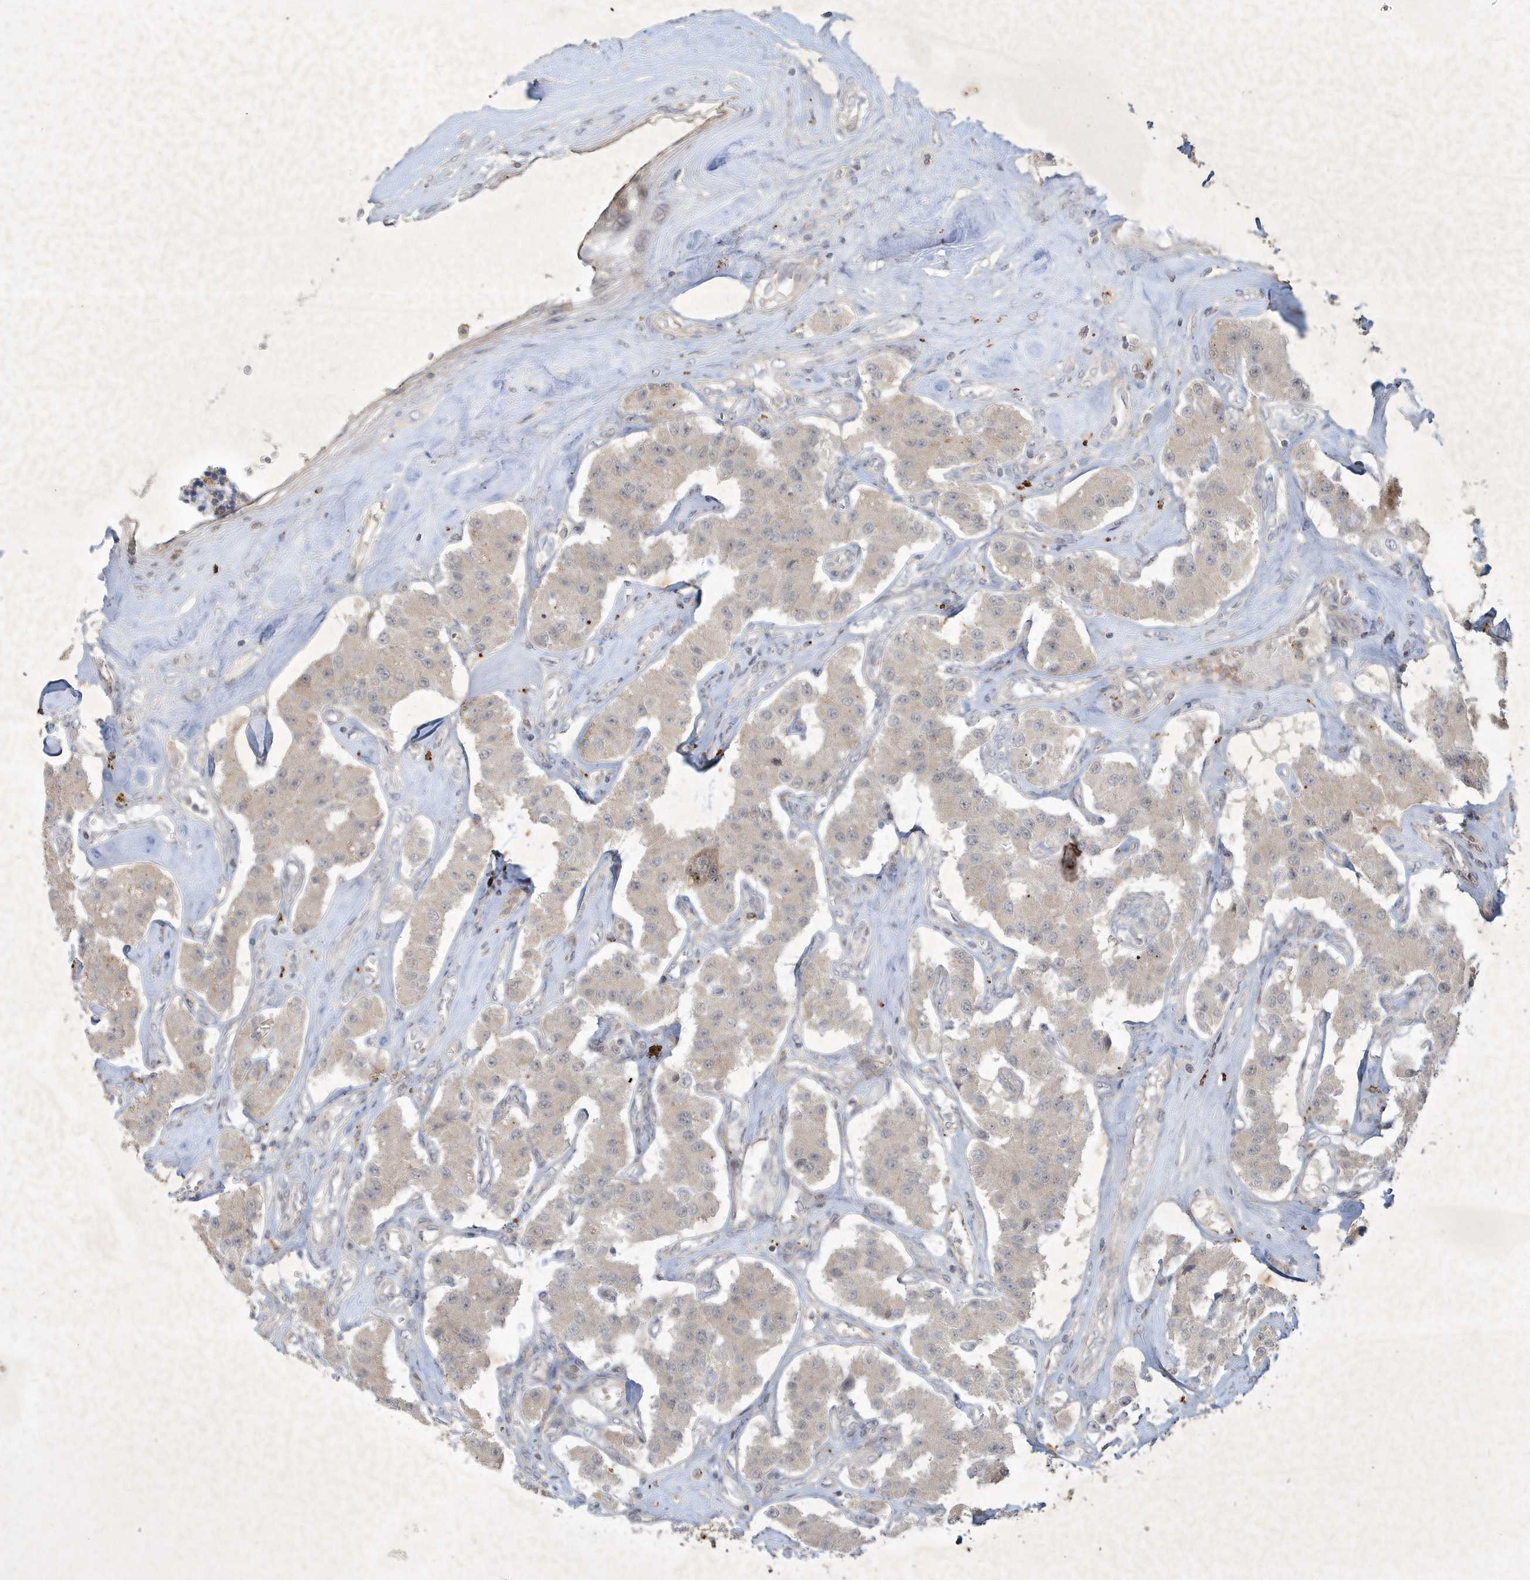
{"staining": {"intensity": "negative", "quantity": "none", "location": "none"}, "tissue": "carcinoid", "cell_type": "Tumor cells", "image_type": "cancer", "snomed": [{"axis": "morphology", "description": "Carcinoid, malignant, NOS"}, {"axis": "topography", "description": "Pancreas"}], "caption": "High power microscopy image of an immunohistochemistry (IHC) photomicrograph of carcinoid, revealing no significant positivity in tumor cells.", "gene": "THG1L", "patient": {"sex": "male", "age": 41}}